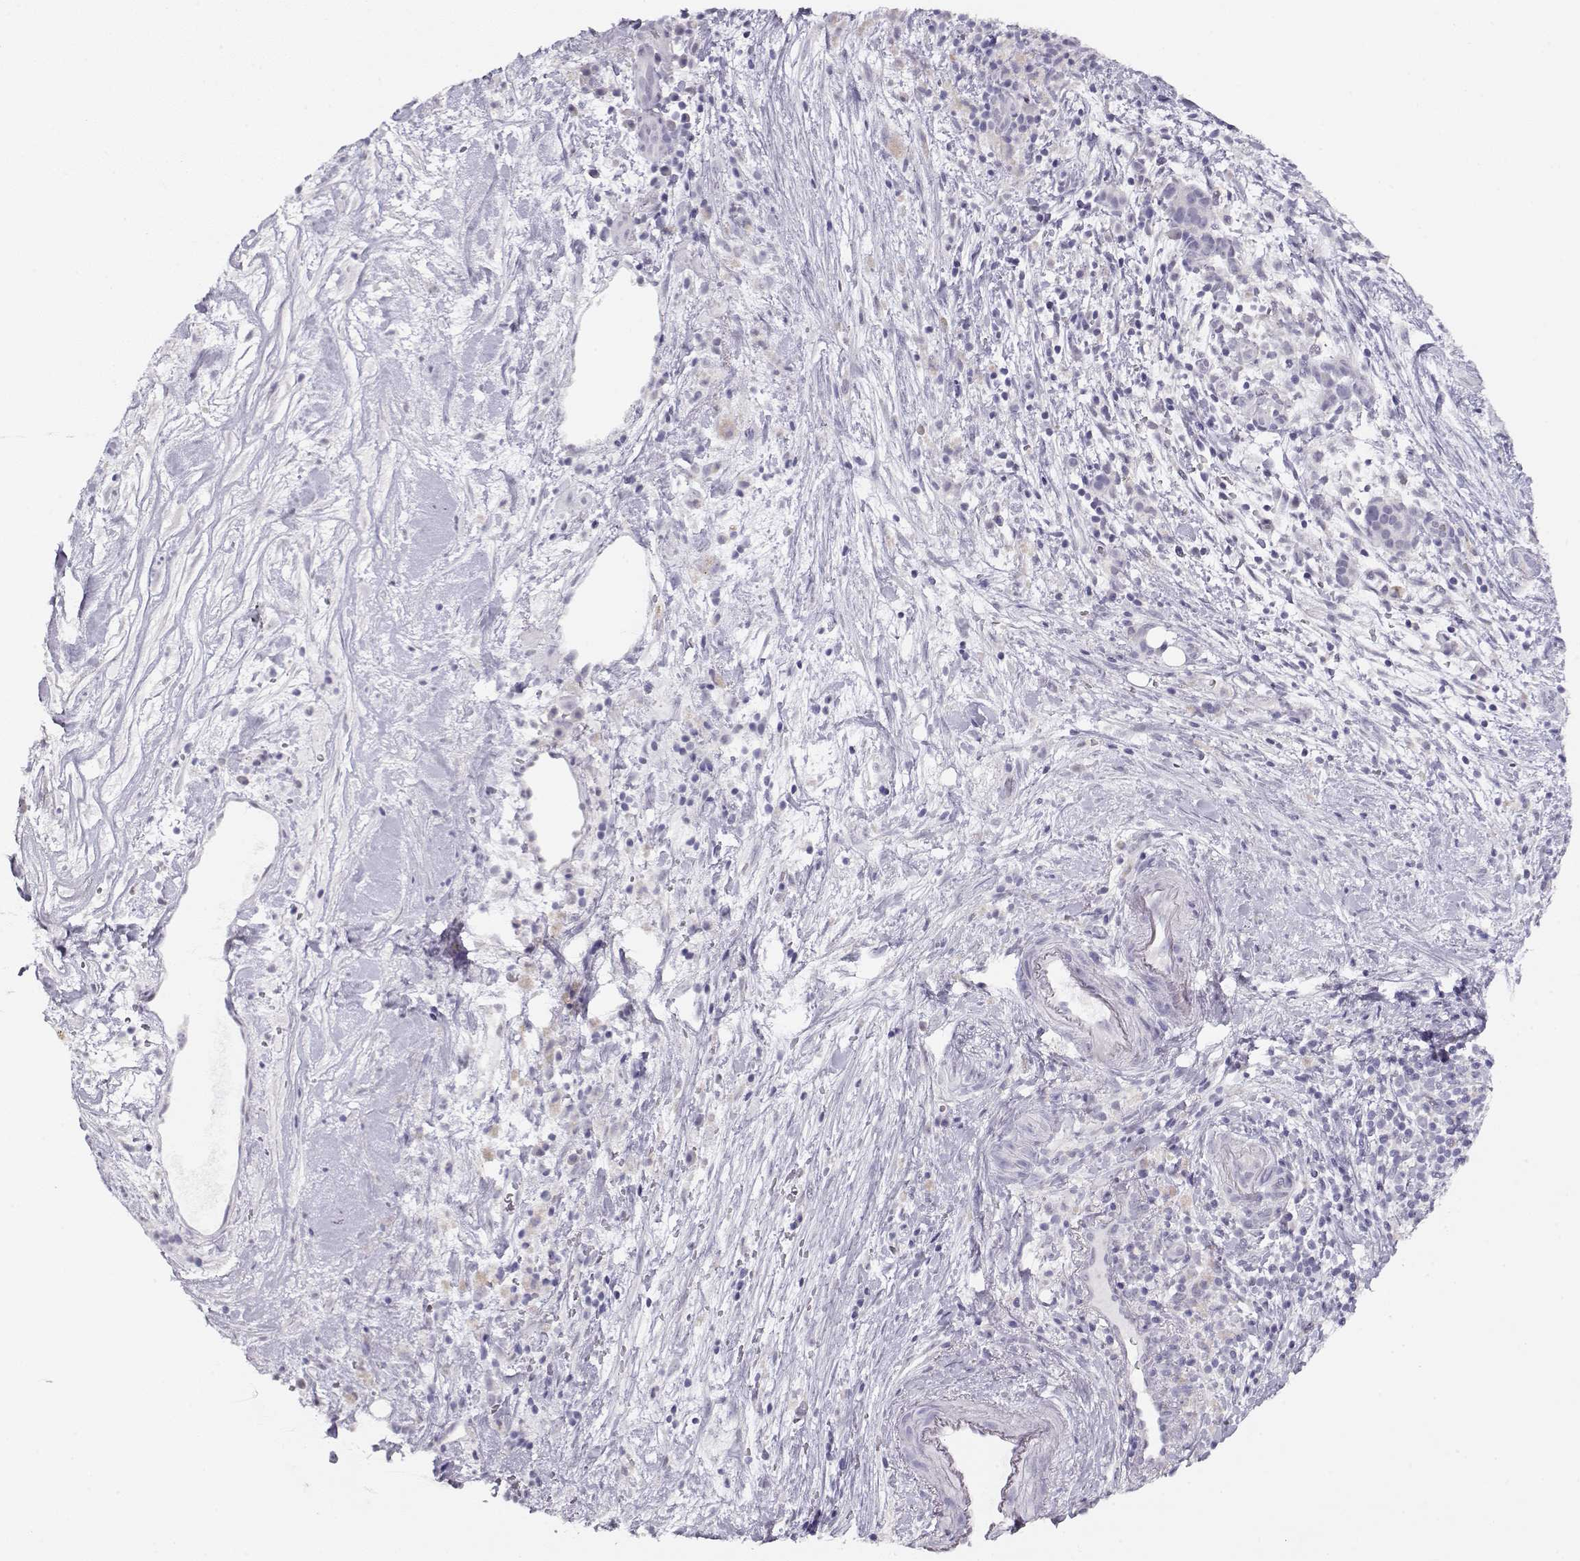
{"staining": {"intensity": "negative", "quantity": "none", "location": "none"}, "tissue": "pancreatic cancer", "cell_type": "Tumor cells", "image_type": "cancer", "snomed": [{"axis": "morphology", "description": "Adenocarcinoma, NOS"}, {"axis": "topography", "description": "Pancreas"}], "caption": "The immunohistochemistry micrograph has no significant positivity in tumor cells of pancreatic cancer (adenocarcinoma) tissue.", "gene": "IMPG1", "patient": {"sex": "male", "age": 44}}